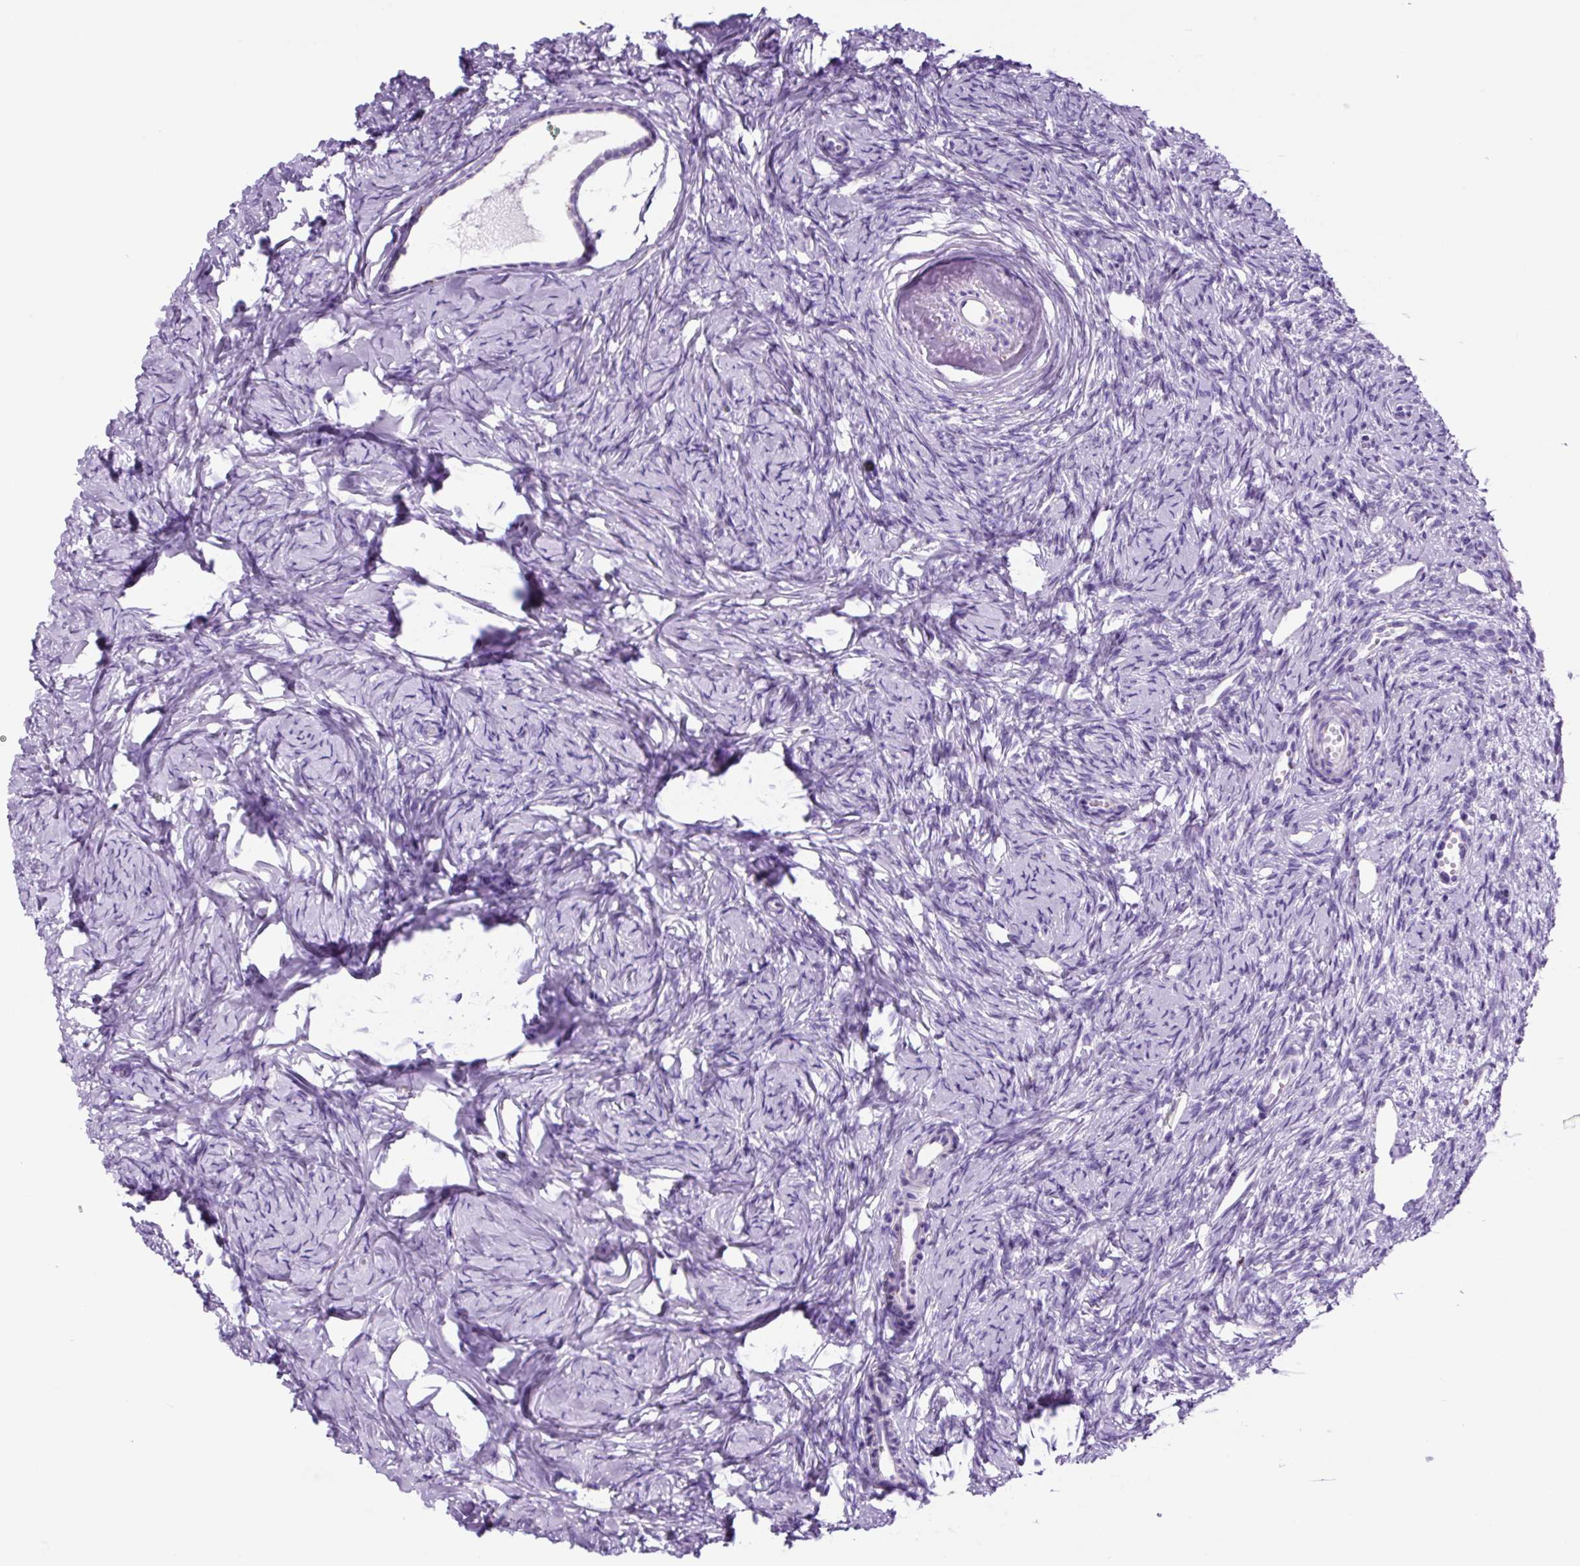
{"staining": {"intensity": "negative", "quantity": "none", "location": "none"}, "tissue": "ovary", "cell_type": "Follicle cells", "image_type": "normal", "snomed": [{"axis": "morphology", "description": "Normal tissue, NOS"}, {"axis": "topography", "description": "Ovary"}], "caption": "This is a image of immunohistochemistry (IHC) staining of unremarkable ovary, which shows no staining in follicle cells. Nuclei are stained in blue.", "gene": "LCN10", "patient": {"sex": "female", "age": 51}}